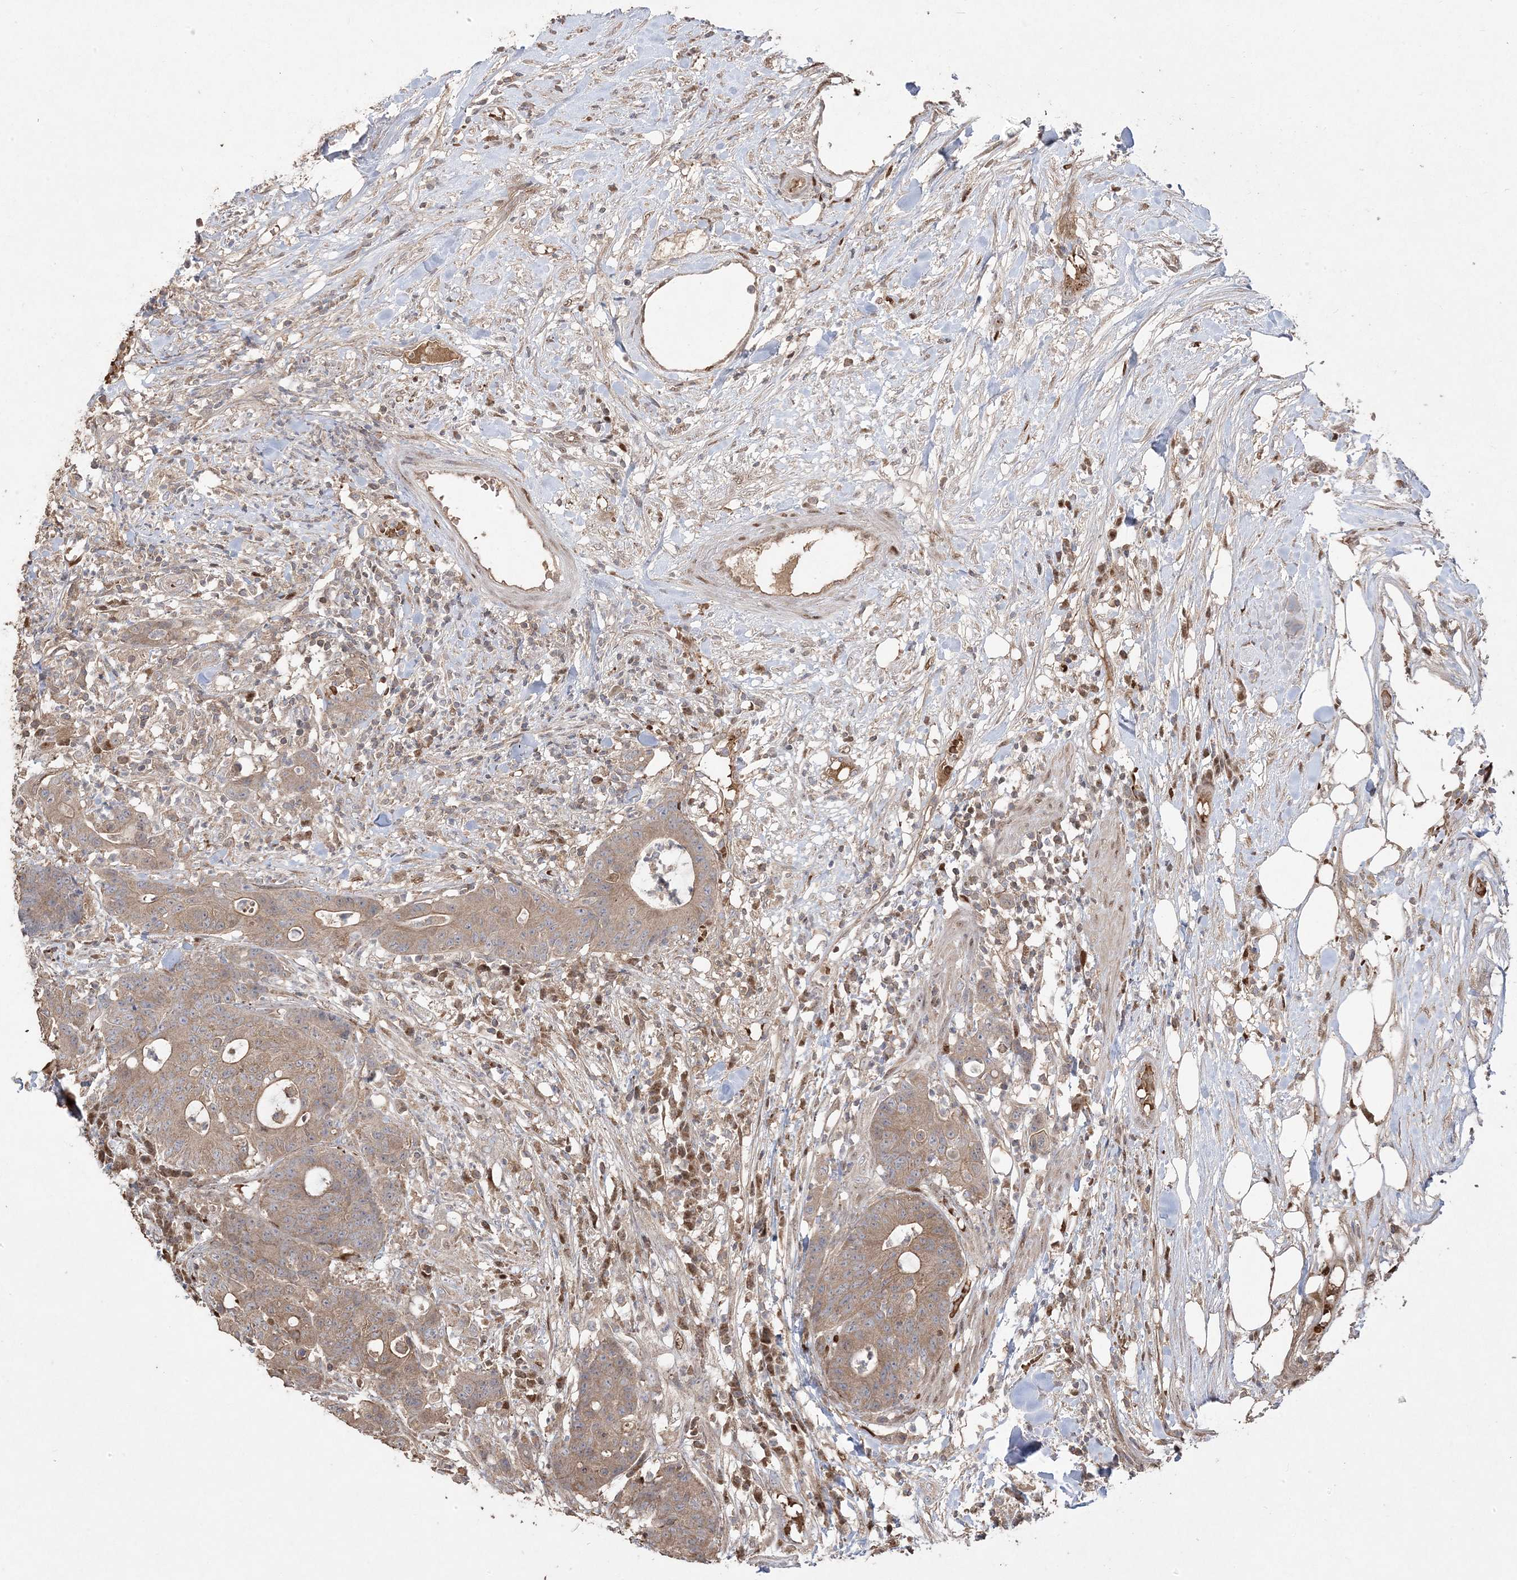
{"staining": {"intensity": "moderate", "quantity": ">75%", "location": "cytoplasmic/membranous"}, "tissue": "colorectal cancer", "cell_type": "Tumor cells", "image_type": "cancer", "snomed": [{"axis": "morphology", "description": "Adenocarcinoma, NOS"}, {"axis": "topography", "description": "Colon"}], "caption": "Moderate cytoplasmic/membranous protein expression is seen in approximately >75% of tumor cells in adenocarcinoma (colorectal). The staining was performed using DAB to visualize the protein expression in brown, while the nuclei were stained in blue with hematoxylin (Magnification: 20x).", "gene": "PPOX", "patient": {"sex": "female", "age": 84}}